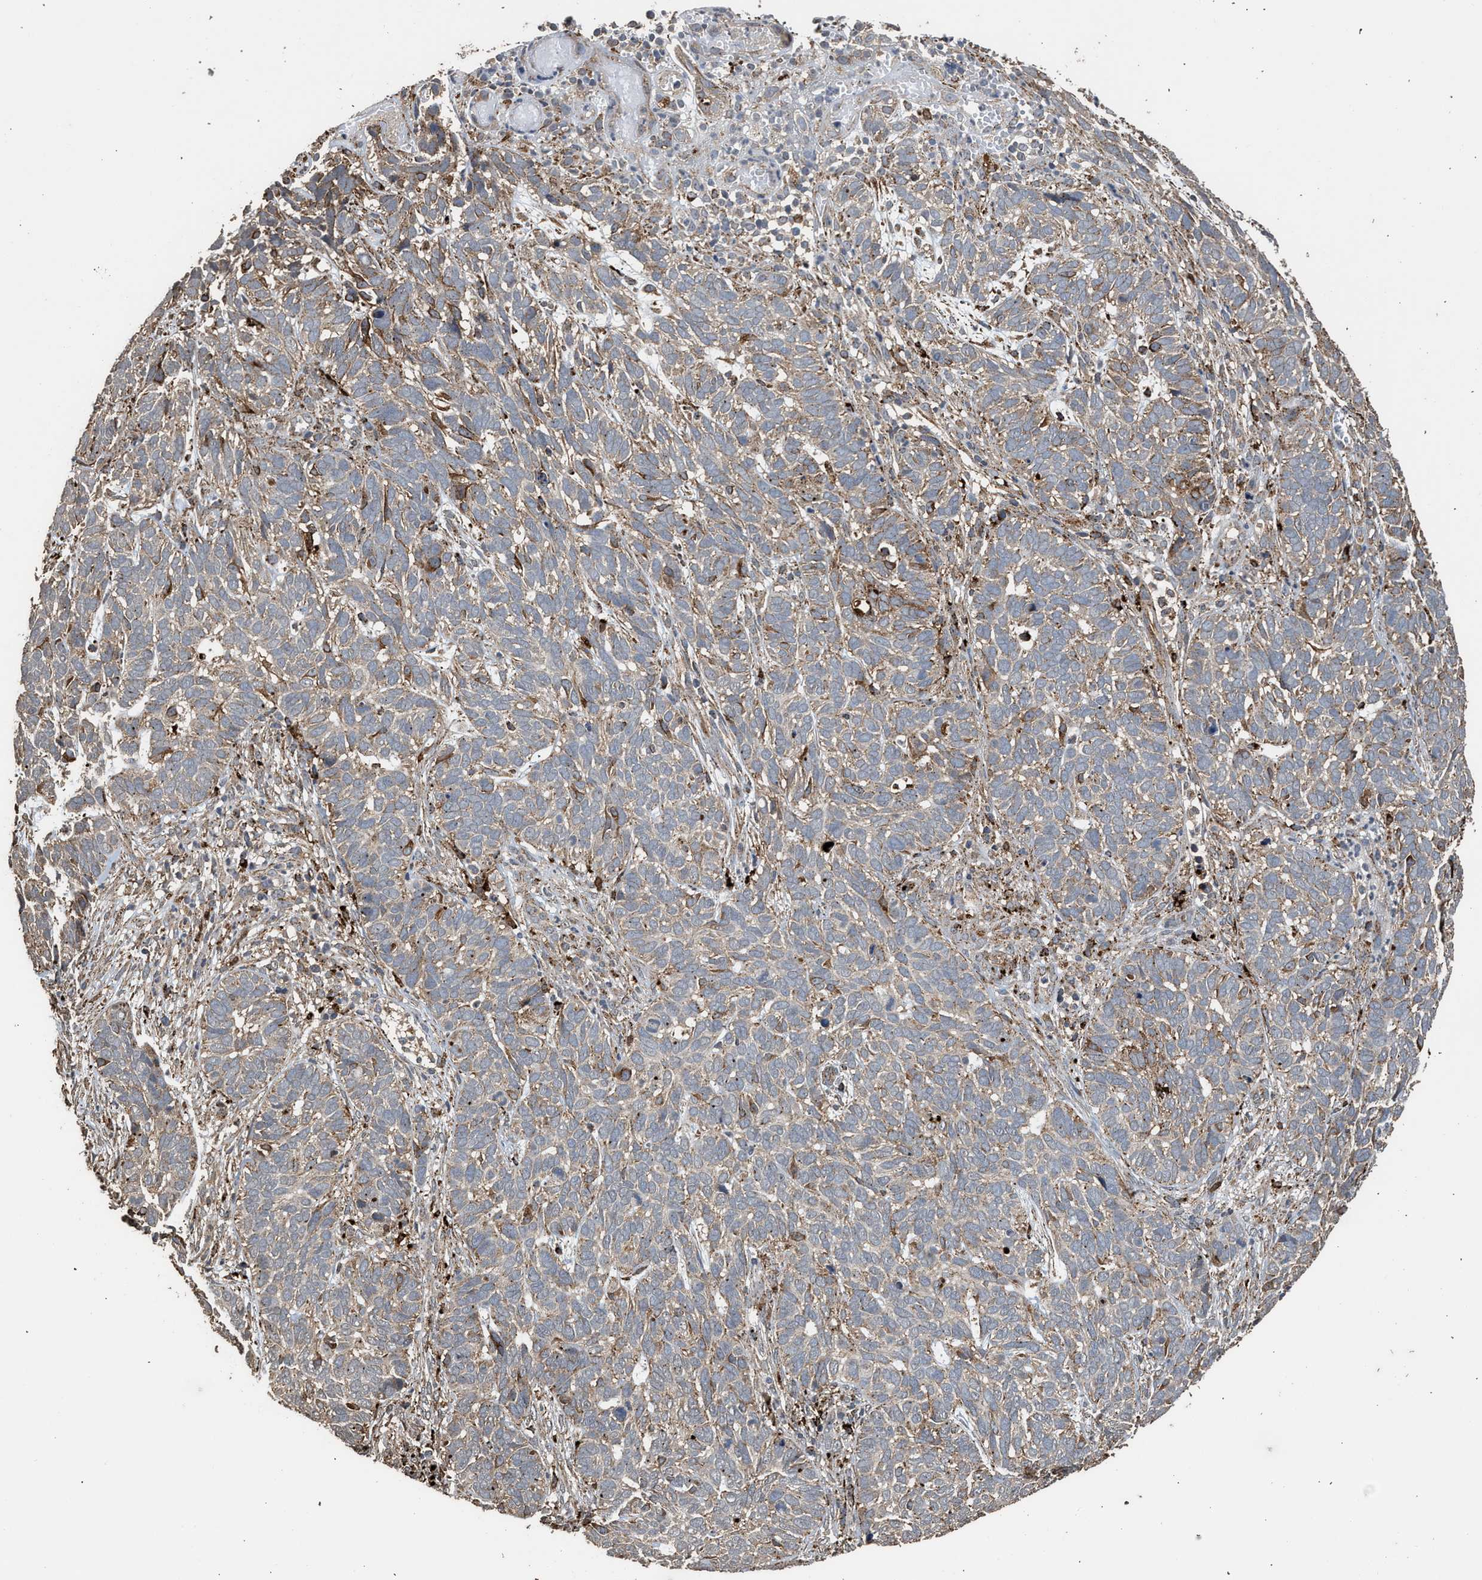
{"staining": {"intensity": "moderate", "quantity": ">75%", "location": "cytoplasmic/membranous"}, "tissue": "skin cancer", "cell_type": "Tumor cells", "image_type": "cancer", "snomed": [{"axis": "morphology", "description": "Basal cell carcinoma"}, {"axis": "topography", "description": "Skin"}], "caption": "This histopathology image exhibits immunohistochemistry (IHC) staining of skin cancer, with medium moderate cytoplasmic/membranous expression in about >75% of tumor cells.", "gene": "CTSV", "patient": {"sex": "male", "age": 87}}